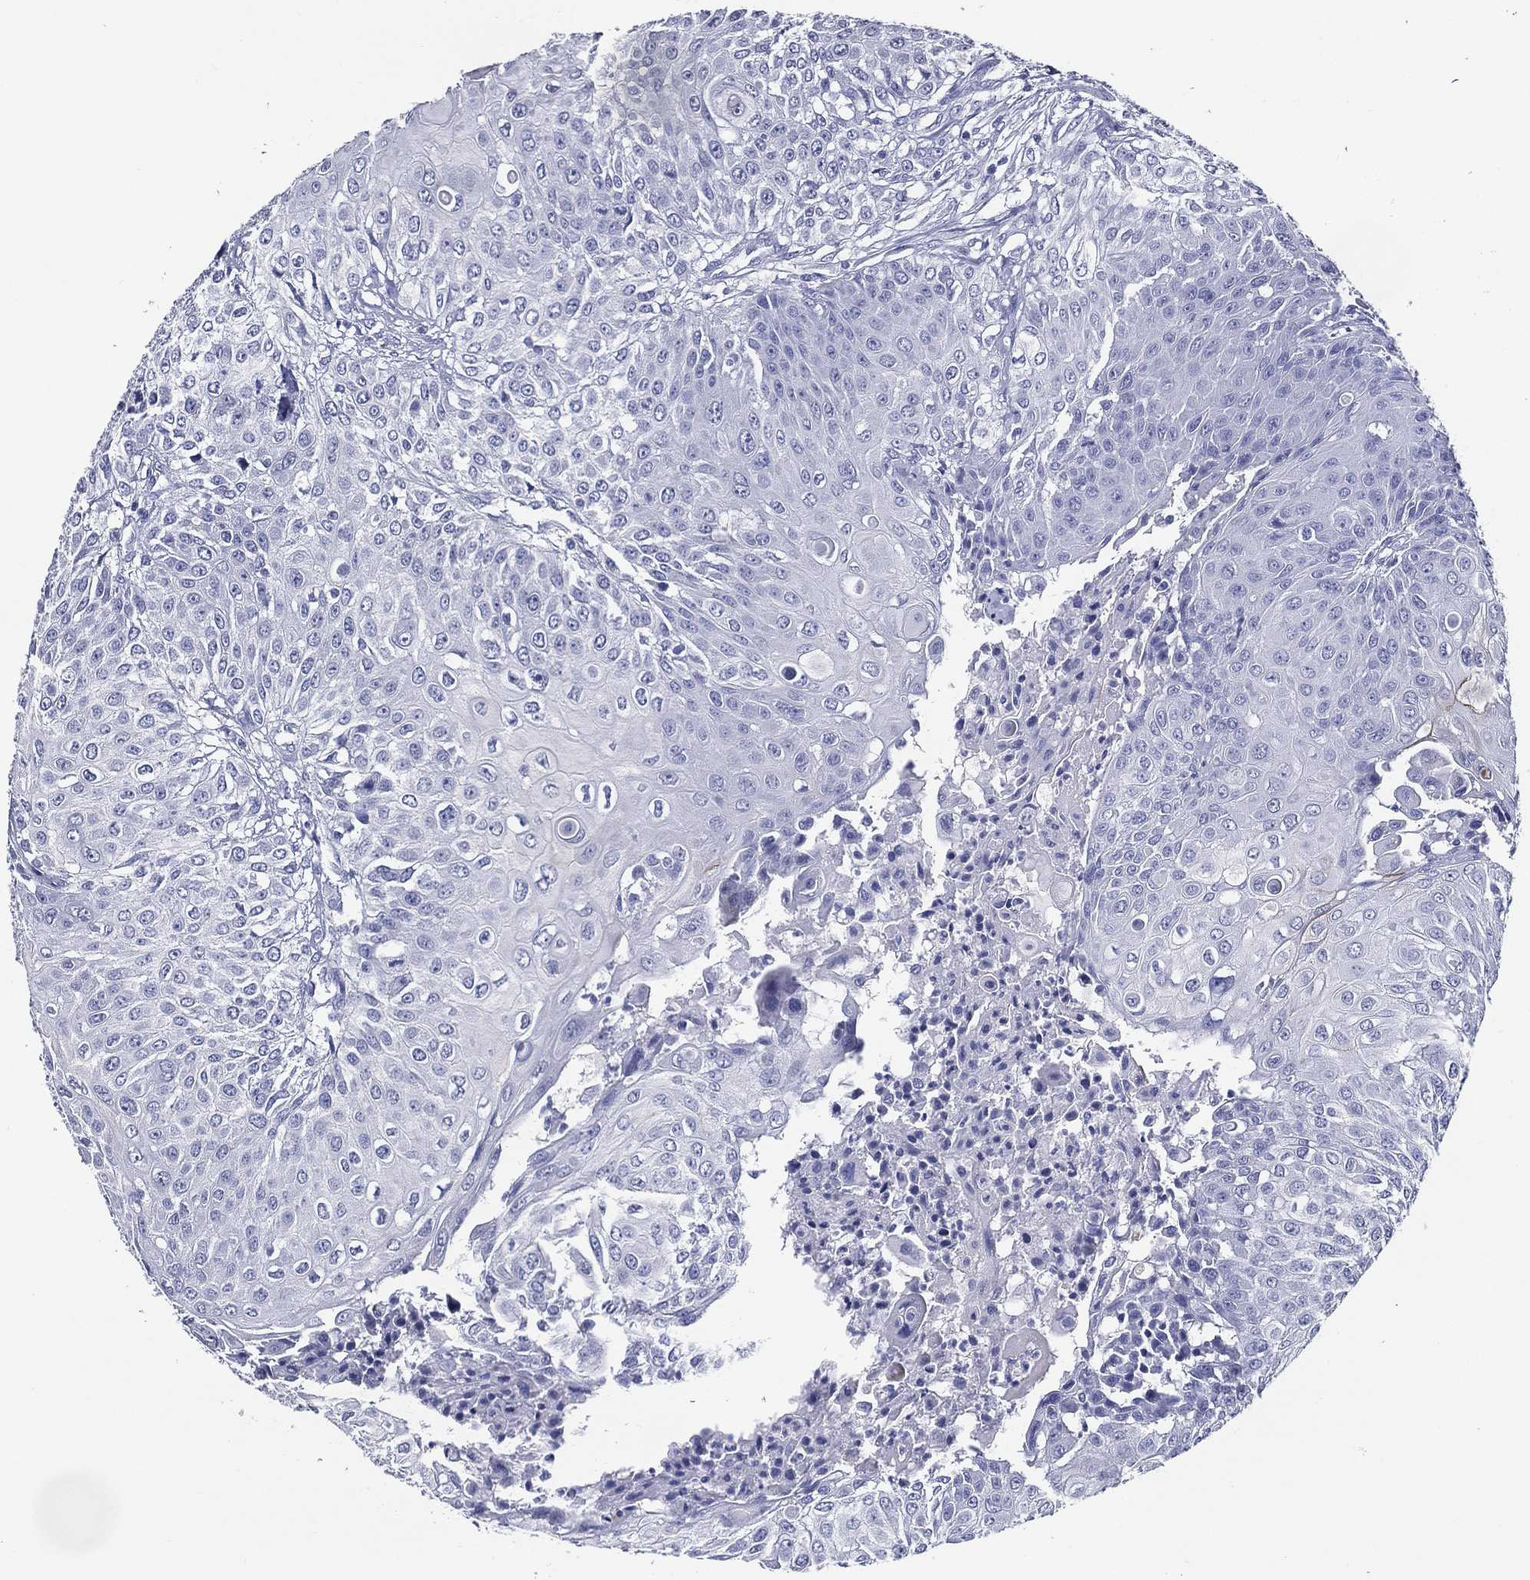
{"staining": {"intensity": "negative", "quantity": "none", "location": "none"}, "tissue": "urothelial cancer", "cell_type": "Tumor cells", "image_type": "cancer", "snomed": [{"axis": "morphology", "description": "Urothelial carcinoma, High grade"}, {"axis": "topography", "description": "Urinary bladder"}], "caption": "IHC micrograph of neoplastic tissue: urothelial cancer stained with DAB (3,3'-diaminobenzidine) displays no significant protein positivity in tumor cells.", "gene": "ACE2", "patient": {"sex": "female", "age": 79}}